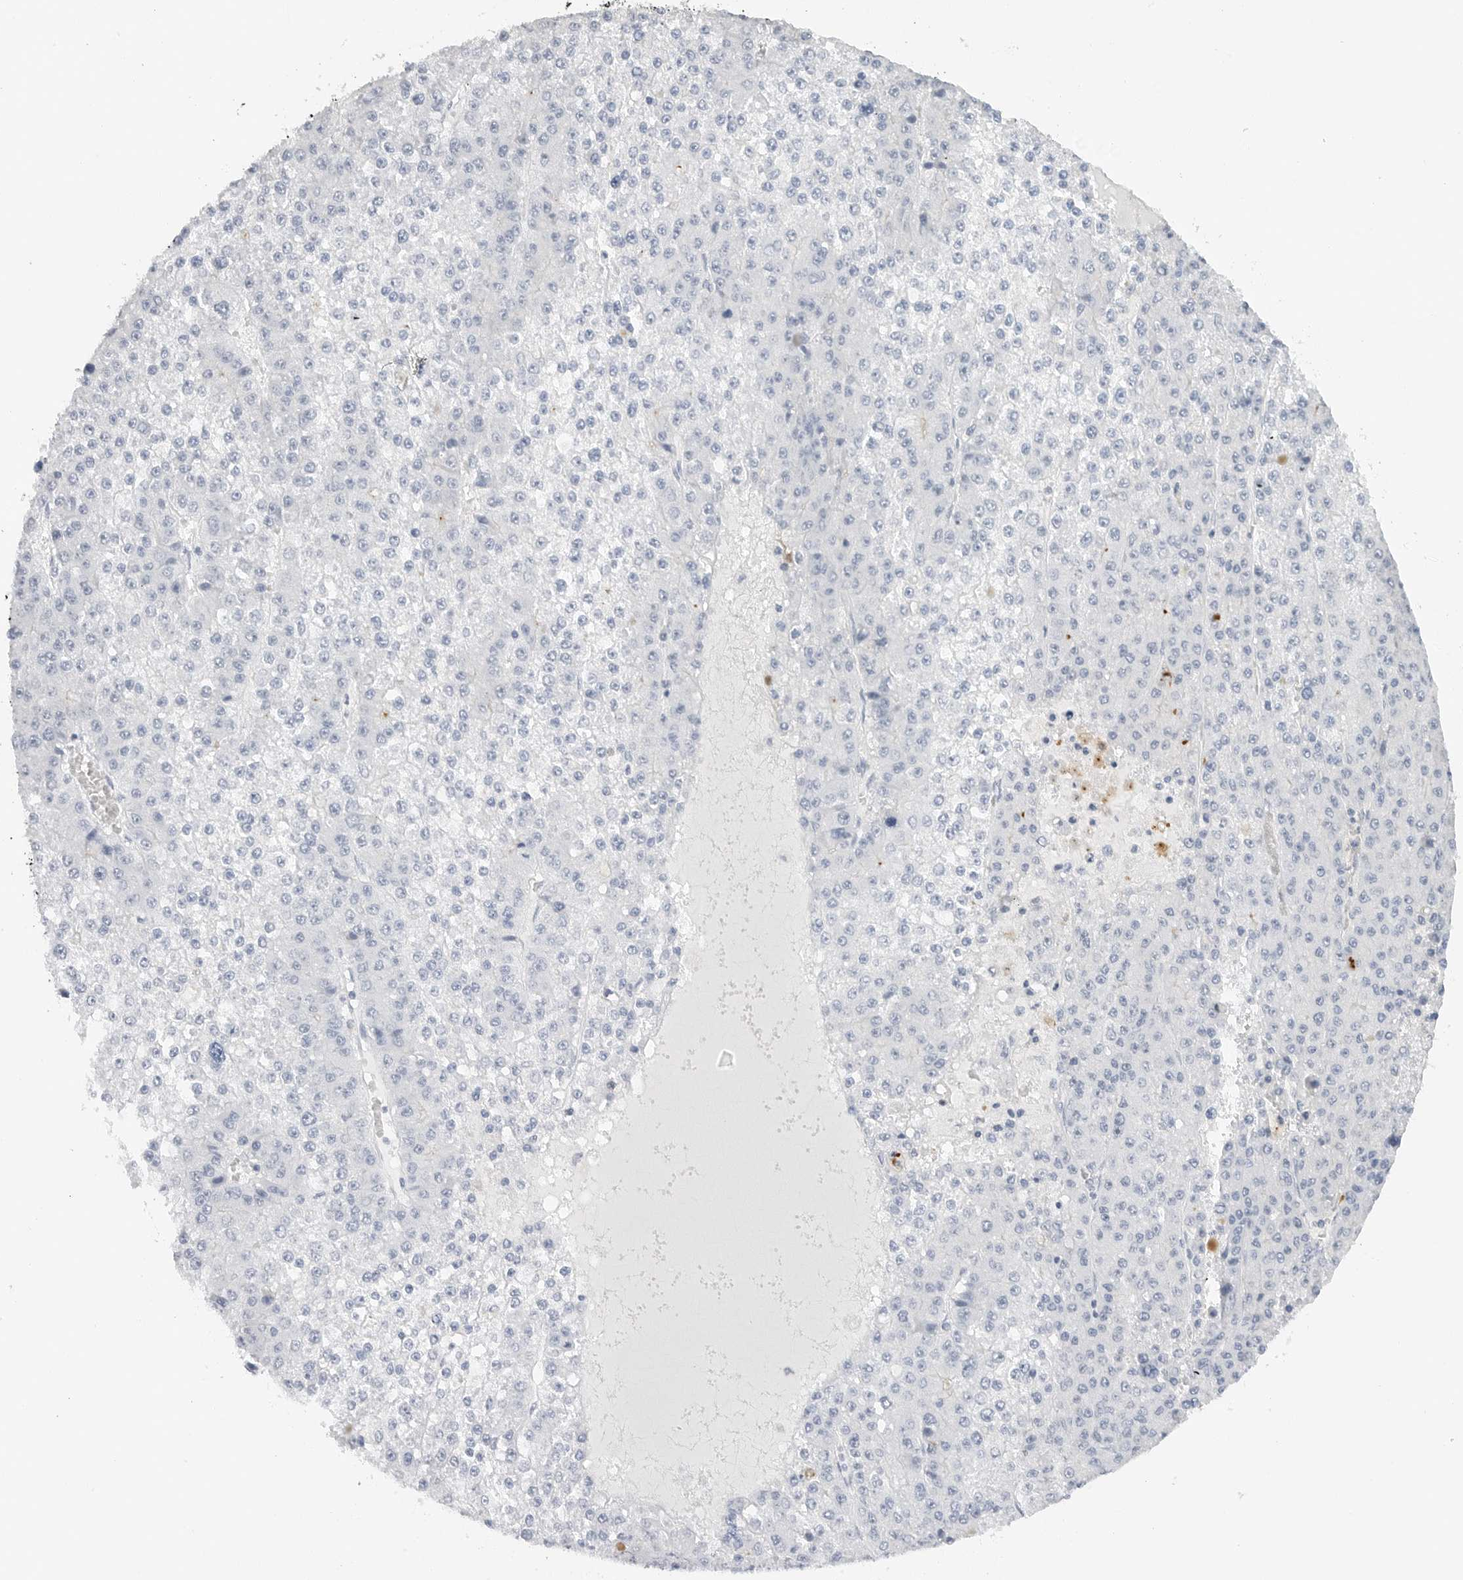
{"staining": {"intensity": "negative", "quantity": "none", "location": "none"}, "tissue": "liver cancer", "cell_type": "Tumor cells", "image_type": "cancer", "snomed": [{"axis": "morphology", "description": "Carcinoma, Hepatocellular, NOS"}, {"axis": "topography", "description": "Liver"}], "caption": "Protein analysis of liver hepatocellular carcinoma reveals no significant staining in tumor cells.", "gene": "MAP2K5", "patient": {"sex": "female", "age": 73}}